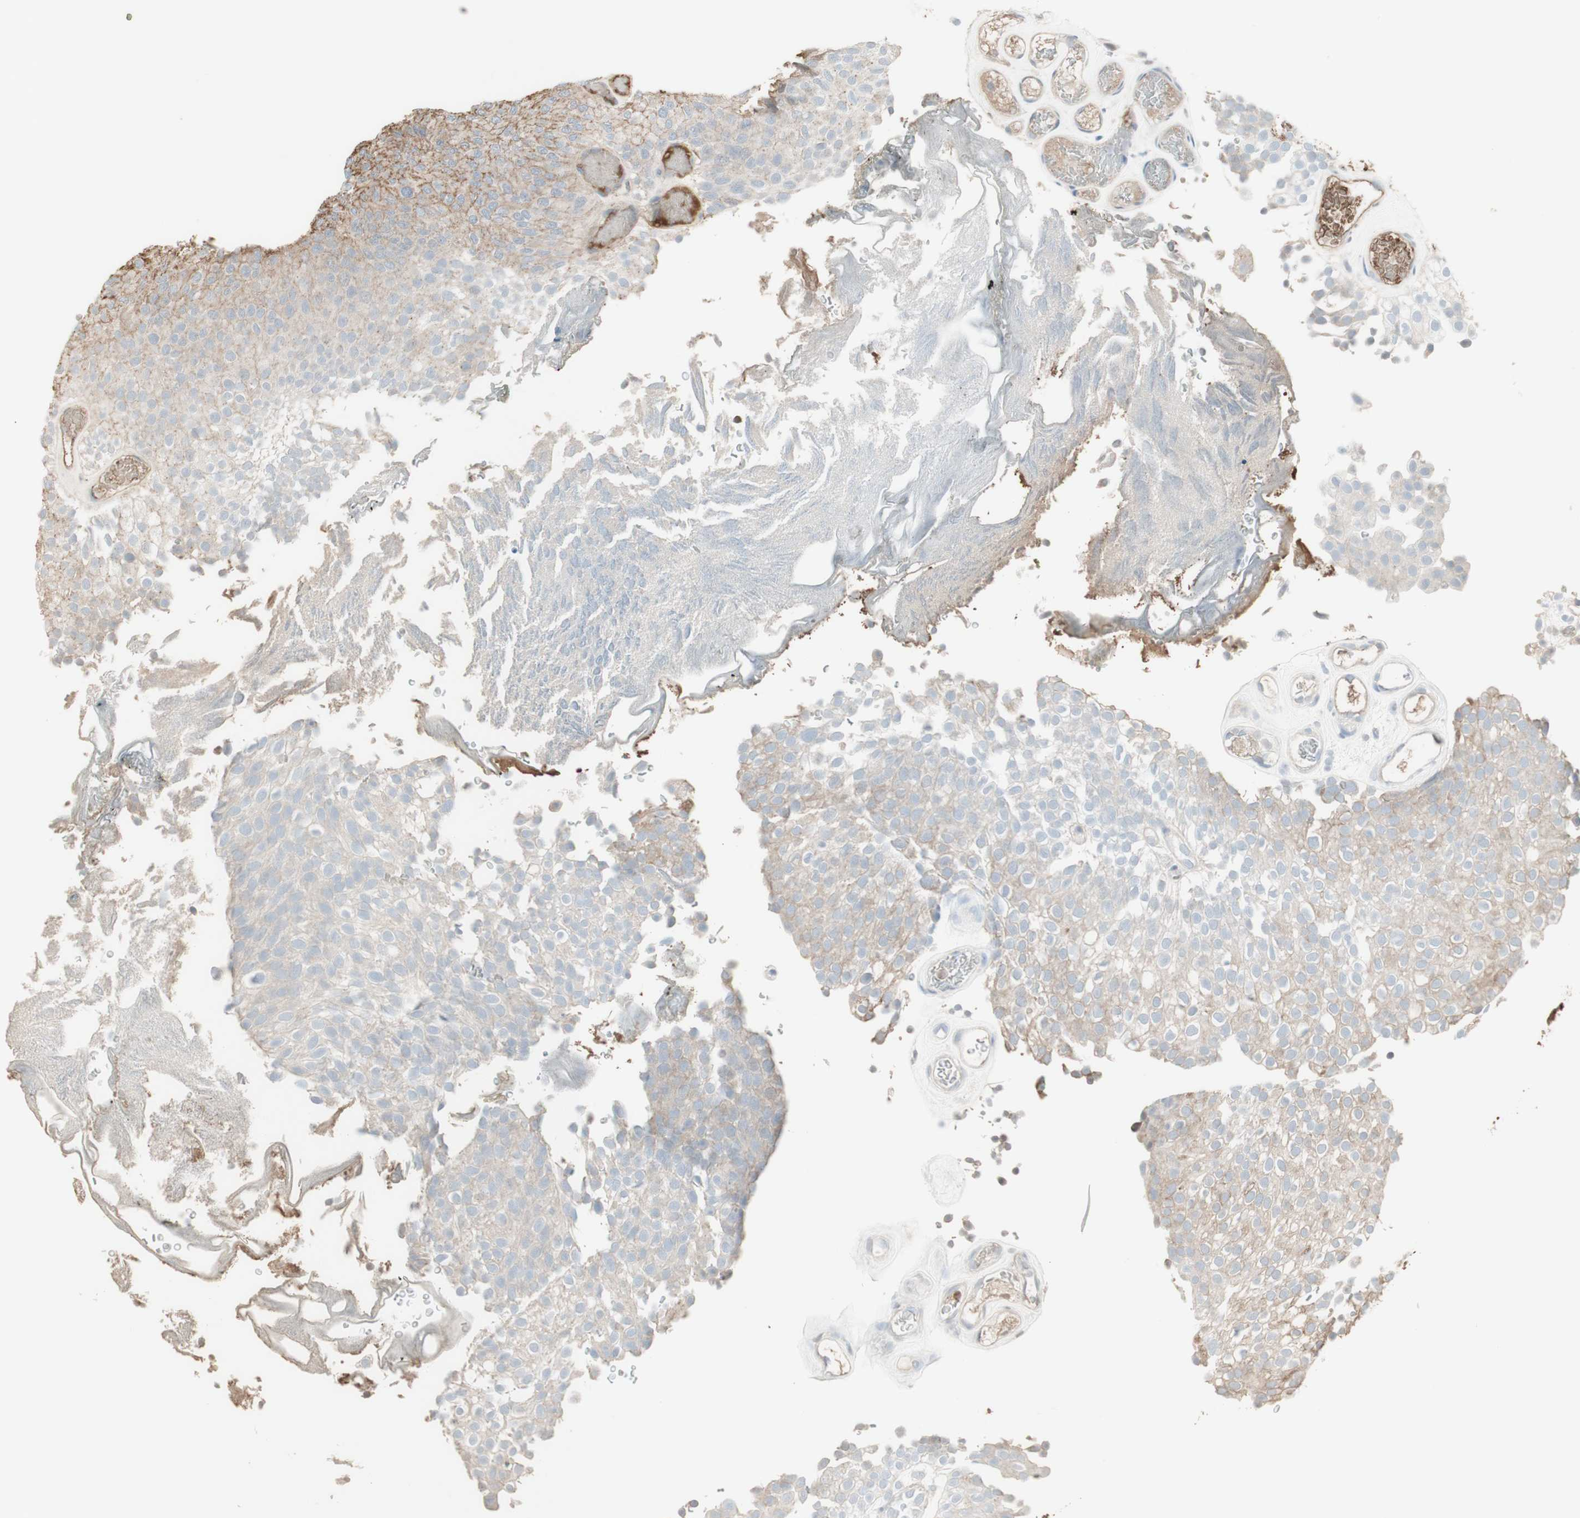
{"staining": {"intensity": "negative", "quantity": "none", "location": "none"}, "tissue": "urothelial cancer", "cell_type": "Tumor cells", "image_type": "cancer", "snomed": [{"axis": "morphology", "description": "Urothelial carcinoma, Low grade"}, {"axis": "topography", "description": "Urinary bladder"}], "caption": "An immunohistochemistry photomicrograph of urothelial cancer is shown. There is no staining in tumor cells of urothelial cancer.", "gene": "IFNG", "patient": {"sex": "male", "age": 78}}